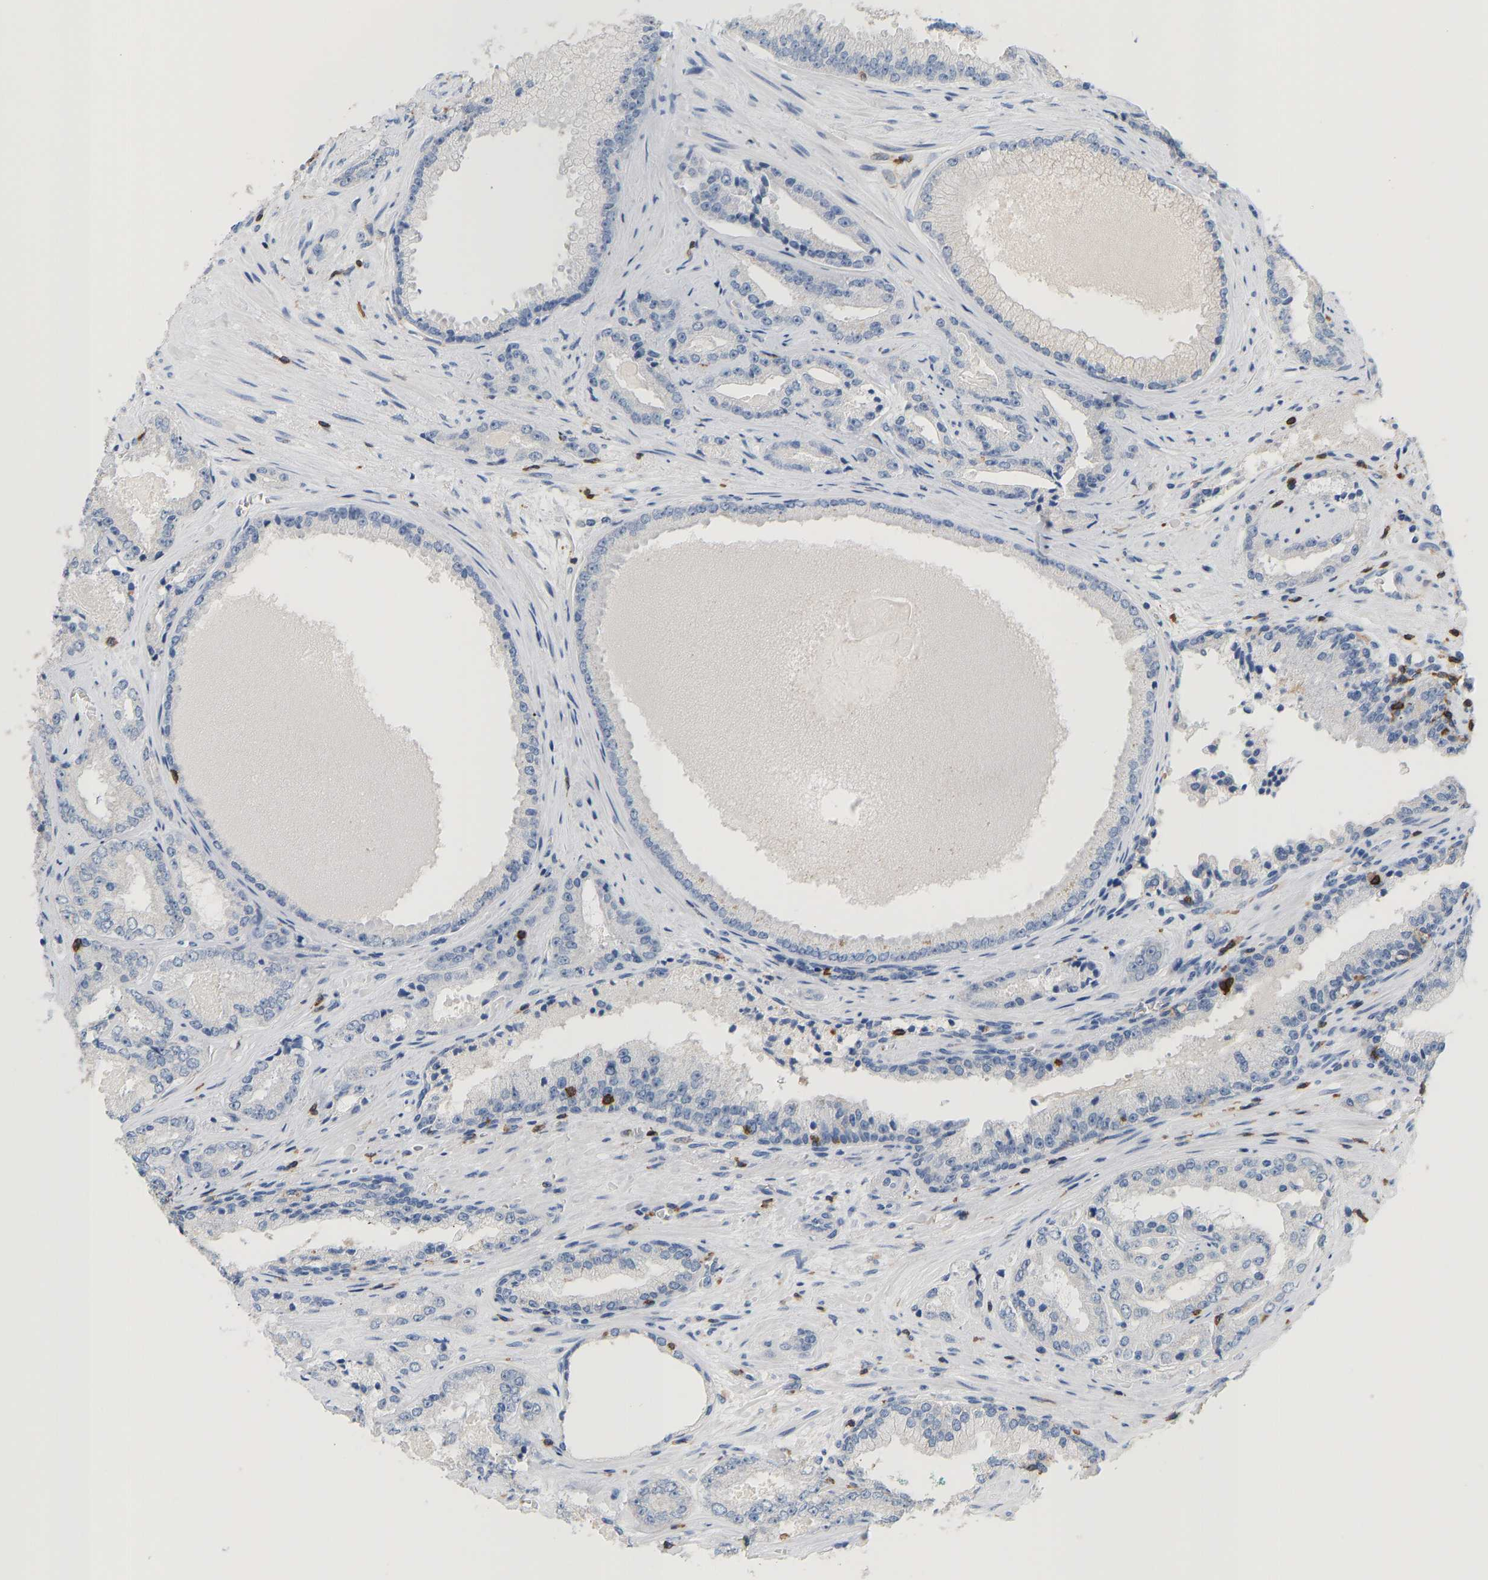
{"staining": {"intensity": "negative", "quantity": "none", "location": "none"}, "tissue": "prostate cancer", "cell_type": "Tumor cells", "image_type": "cancer", "snomed": [{"axis": "morphology", "description": "Adenocarcinoma, High grade"}, {"axis": "topography", "description": "Prostate"}], "caption": "A micrograph of adenocarcinoma (high-grade) (prostate) stained for a protein shows no brown staining in tumor cells.", "gene": "EVL", "patient": {"sex": "male", "age": 71}}